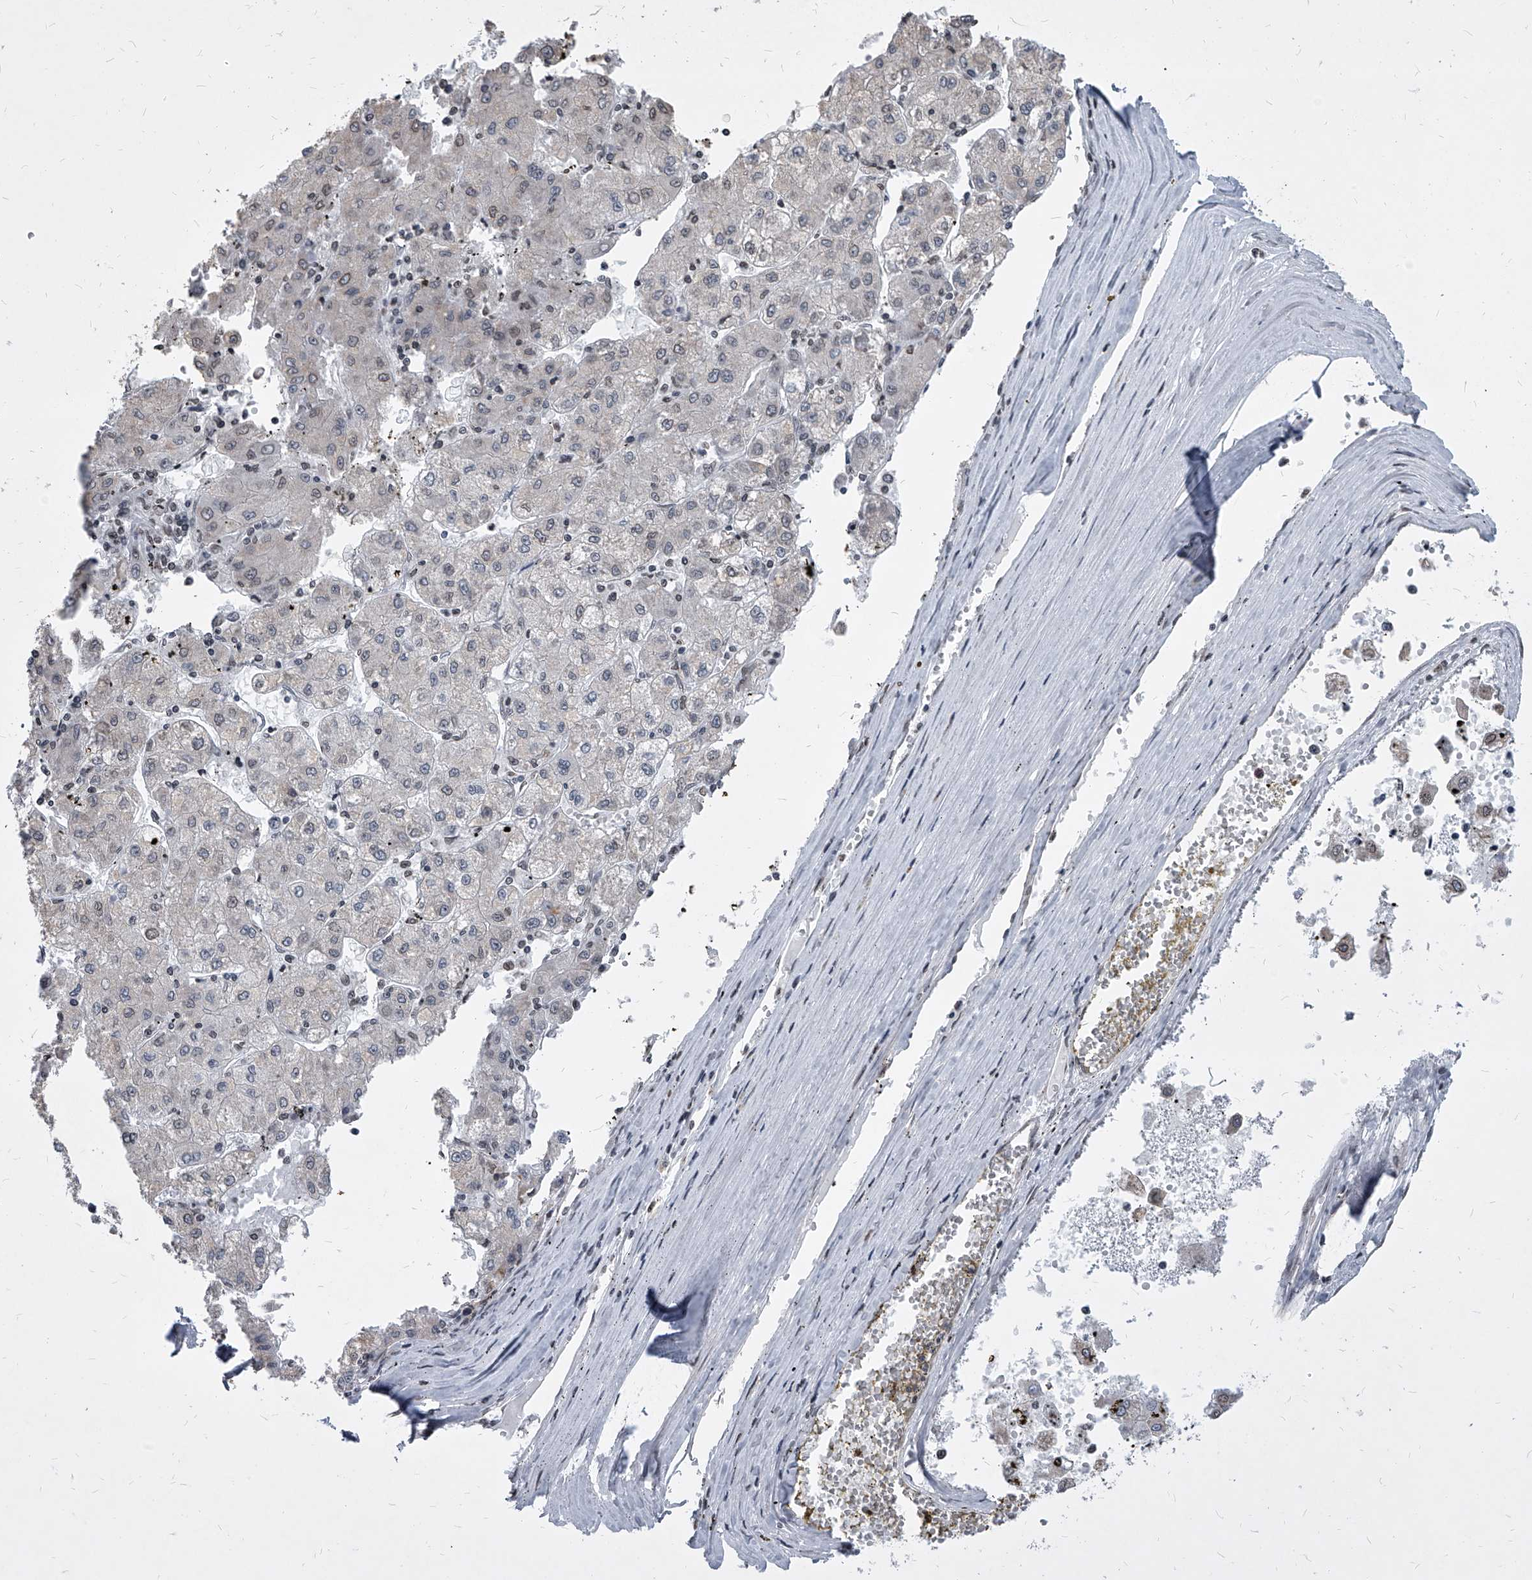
{"staining": {"intensity": "weak", "quantity": "25%-75%", "location": "nuclear"}, "tissue": "liver cancer", "cell_type": "Tumor cells", "image_type": "cancer", "snomed": [{"axis": "morphology", "description": "Carcinoma, Hepatocellular, NOS"}, {"axis": "topography", "description": "Liver"}], "caption": "DAB immunohistochemical staining of liver cancer exhibits weak nuclear protein positivity in about 25%-75% of tumor cells. The staining was performed using DAB (3,3'-diaminobenzidine), with brown indicating positive protein expression. Nuclei are stained blue with hematoxylin.", "gene": "PPIL4", "patient": {"sex": "male", "age": 72}}